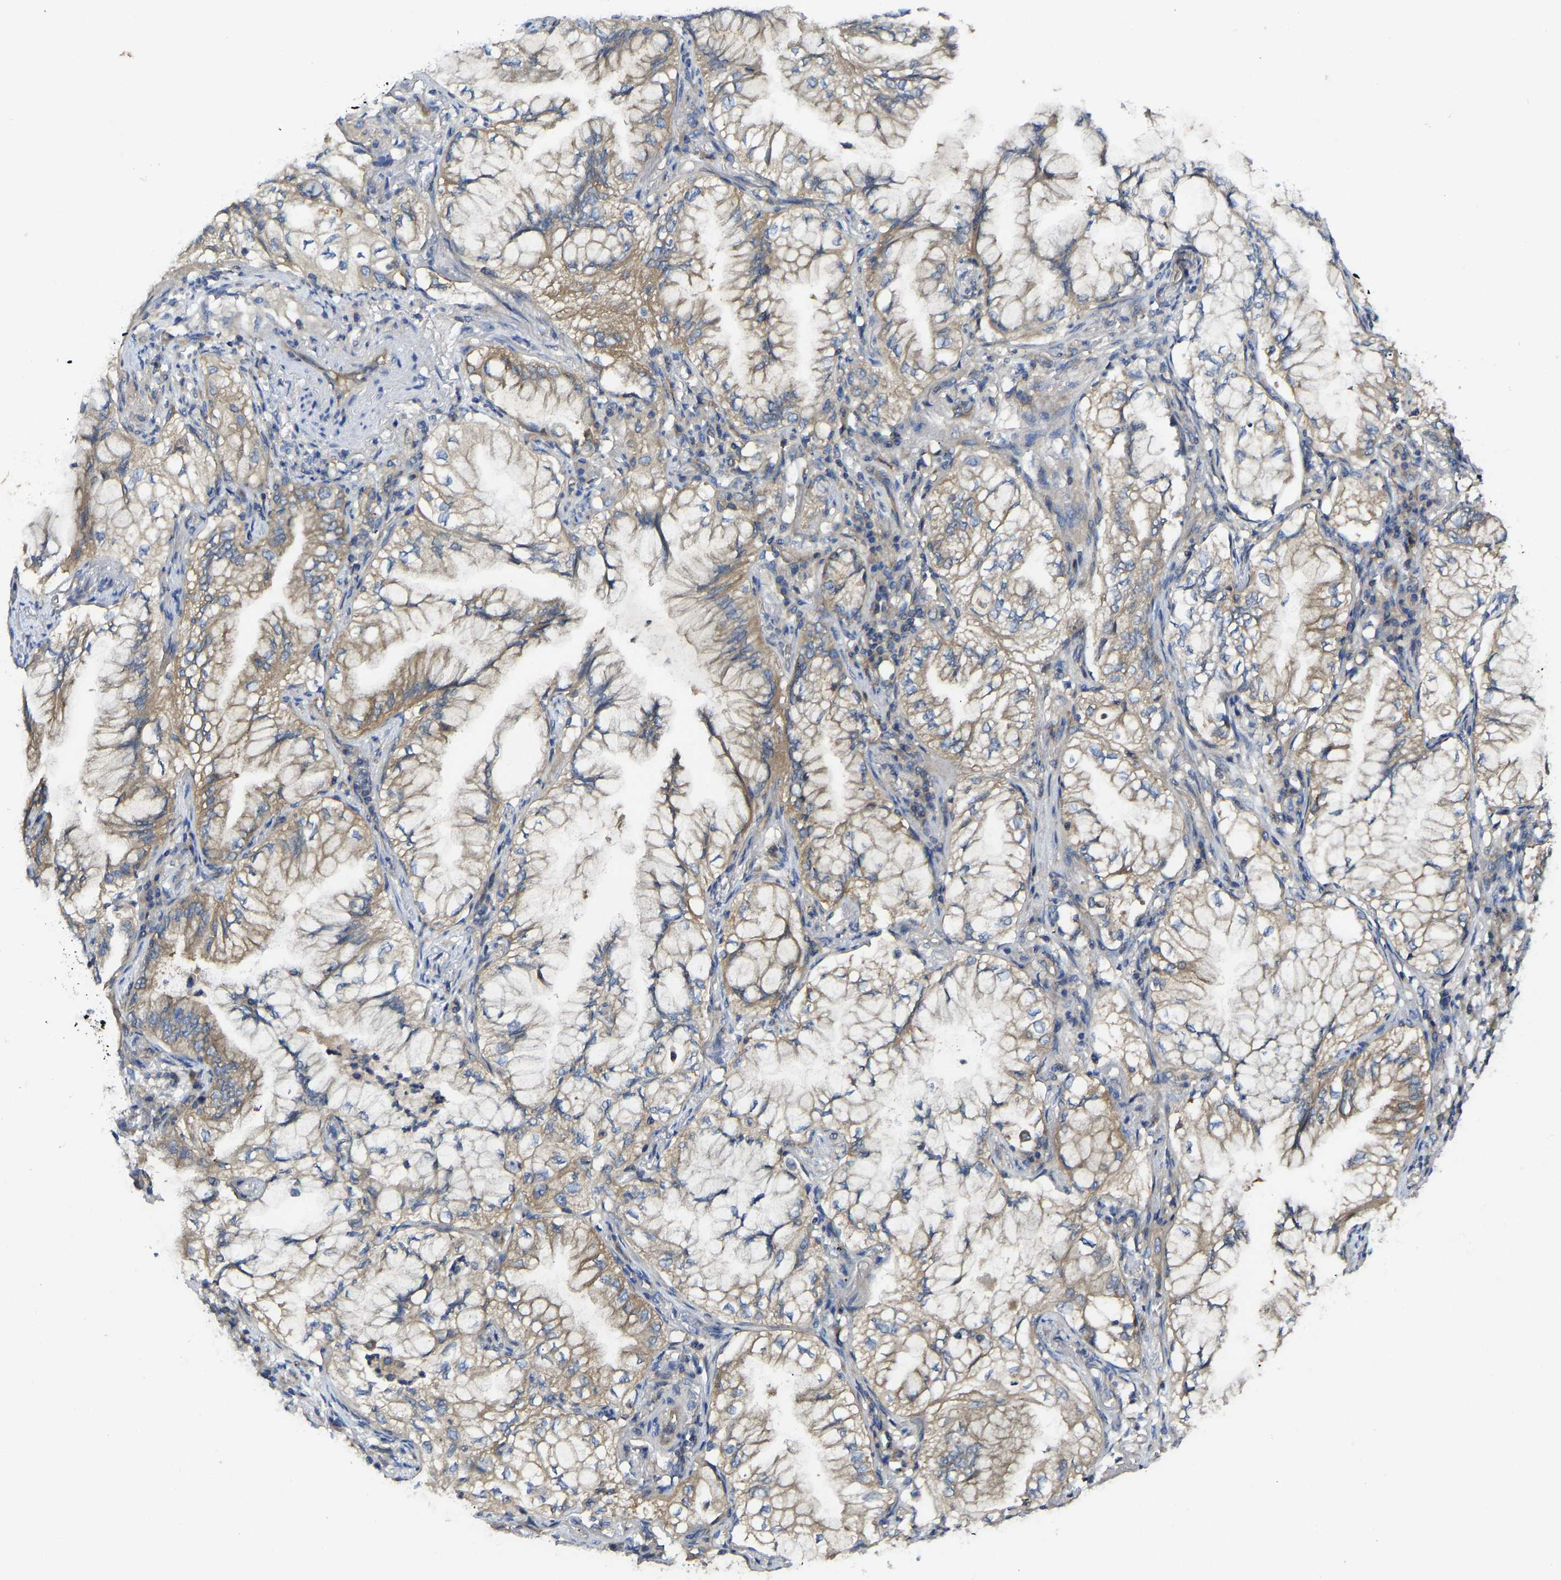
{"staining": {"intensity": "weak", "quantity": ">75%", "location": "cytoplasmic/membranous"}, "tissue": "lung cancer", "cell_type": "Tumor cells", "image_type": "cancer", "snomed": [{"axis": "morphology", "description": "Adenocarcinoma, NOS"}, {"axis": "topography", "description": "Lung"}], "caption": "Immunohistochemical staining of human adenocarcinoma (lung) displays low levels of weak cytoplasmic/membranous protein positivity in about >75% of tumor cells. Nuclei are stained in blue.", "gene": "PPP3CA", "patient": {"sex": "female", "age": 70}}